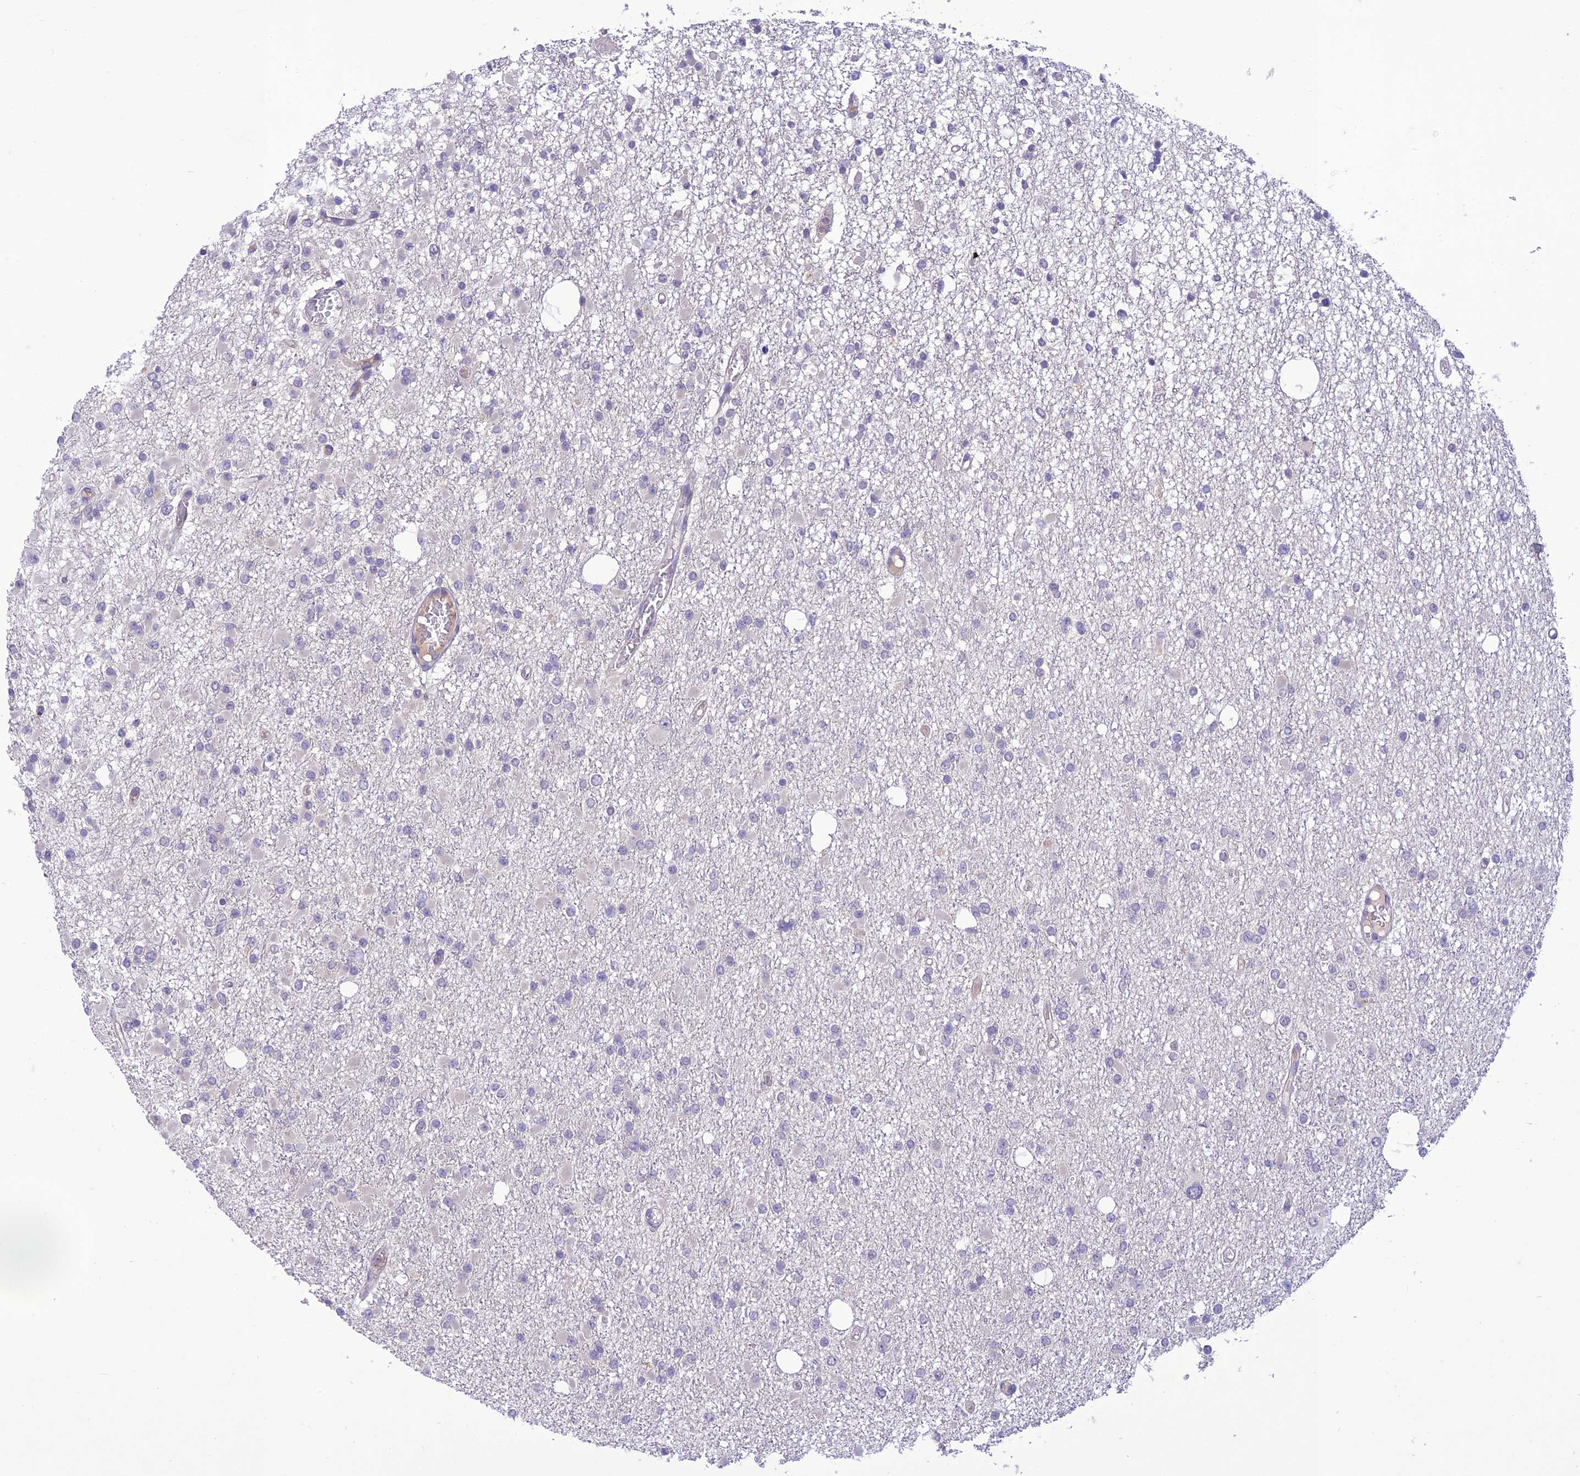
{"staining": {"intensity": "negative", "quantity": "none", "location": "none"}, "tissue": "glioma", "cell_type": "Tumor cells", "image_type": "cancer", "snomed": [{"axis": "morphology", "description": "Glioma, malignant, Low grade"}, {"axis": "topography", "description": "Brain"}], "caption": "Histopathology image shows no significant protein expression in tumor cells of glioma.", "gene": "ITGAE", "patient": {"sex": "female", "age": 22}}